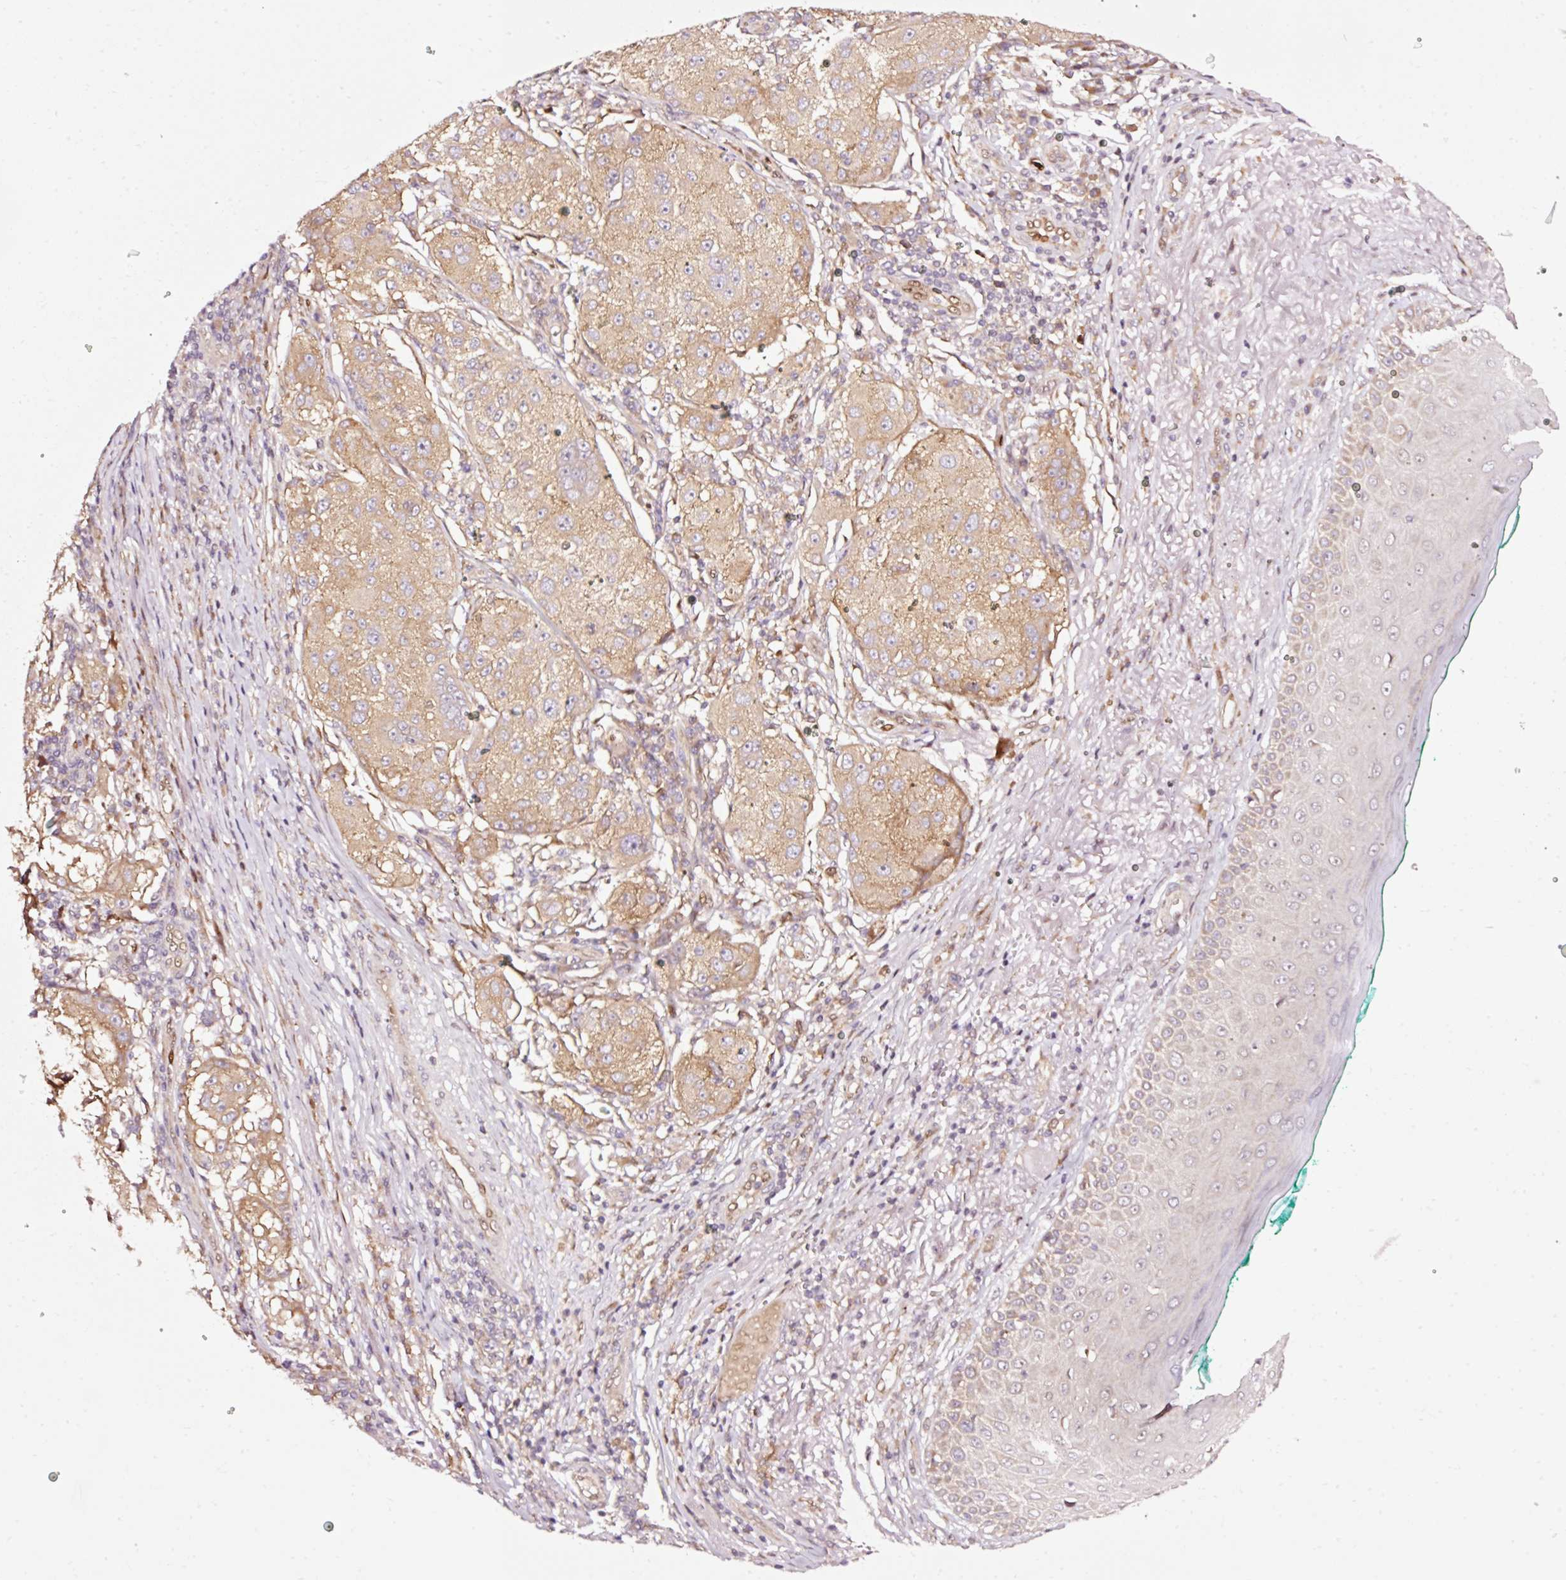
{"staining": {"intensity": "moderate", "quantity": ">75%", "location": "cytoplasmic/membranous"}, "tissue": "melanoma", "cell_type": "Tumor cells", "image_type": "cancer", "snomed": [{"axis": "morphology", "description": "Necrosis, NOS"}, {"axis": "morphology", "description": "Malignant melanoma, NOS"}, {"axis": "topography", "description": "Skin"}], "caption": "Melanoma stained with DAB immunohistochemistry (IHC) demonstrates medium levels of moderate cytoplasmic/membranous staining in about >75% of tumor cells. (brown staining indicates protein expression, while blue staining denotes nuclei).", "gene": "NAPA", "patient": {"sex": "female", "age": 87}}